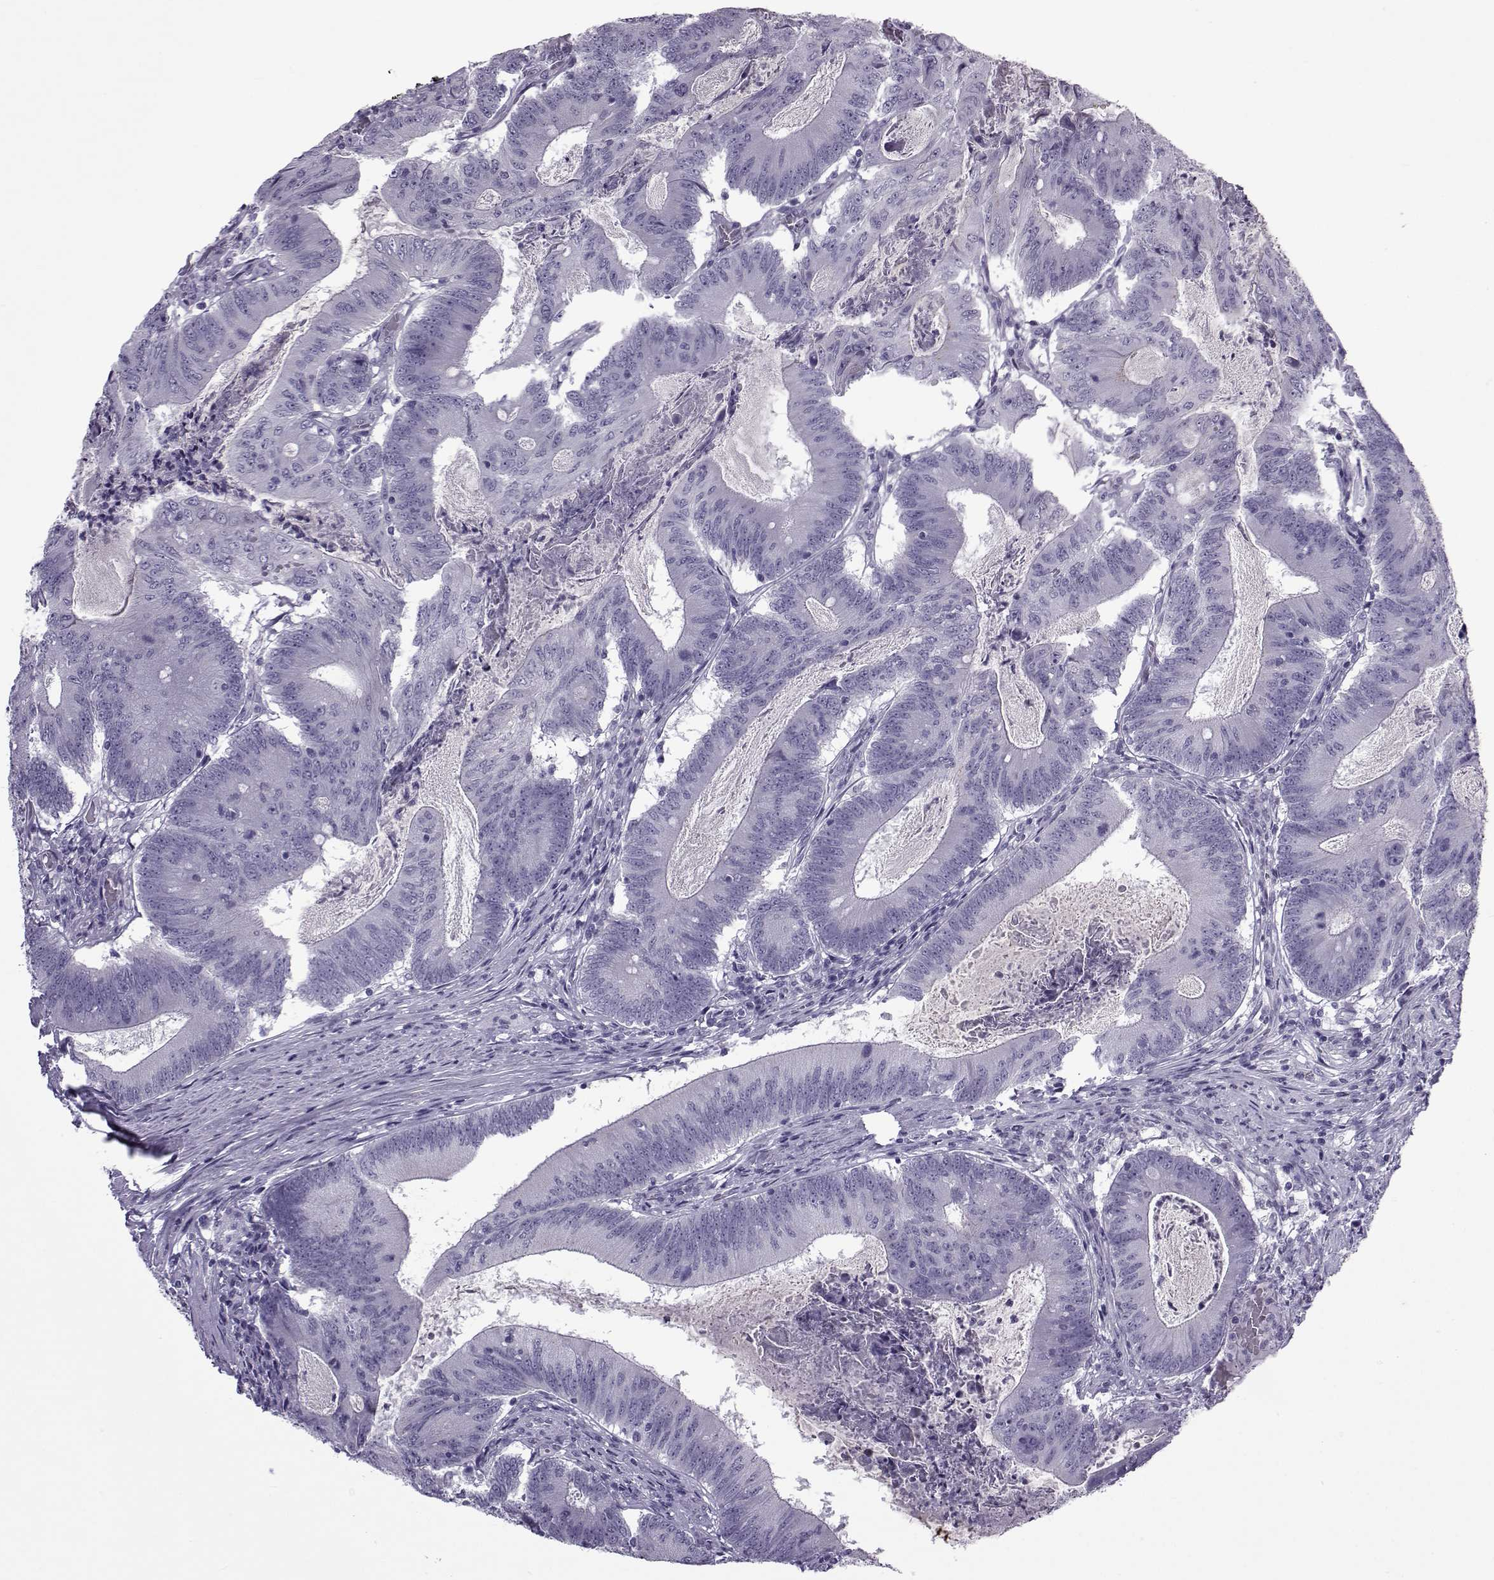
{"staining": {"intensity": "negative", "quantity": "none", "location": "none"}, "tissue": "colorectal cancer", "cell_type": "Tumor cells", "image_type": "cancer", "snomed": [{"axis": "morphology", "description": "Adenocarcinoma, NOS"}, {"axis": "topography", "description": "Colon"}], "caption": "Immunohistochemistry (IHC) of colorectal adenocarcinoma shows no staining in tumor cells.", "gene": "OIP5", "patient": {"sex": "female", "age": 70}}